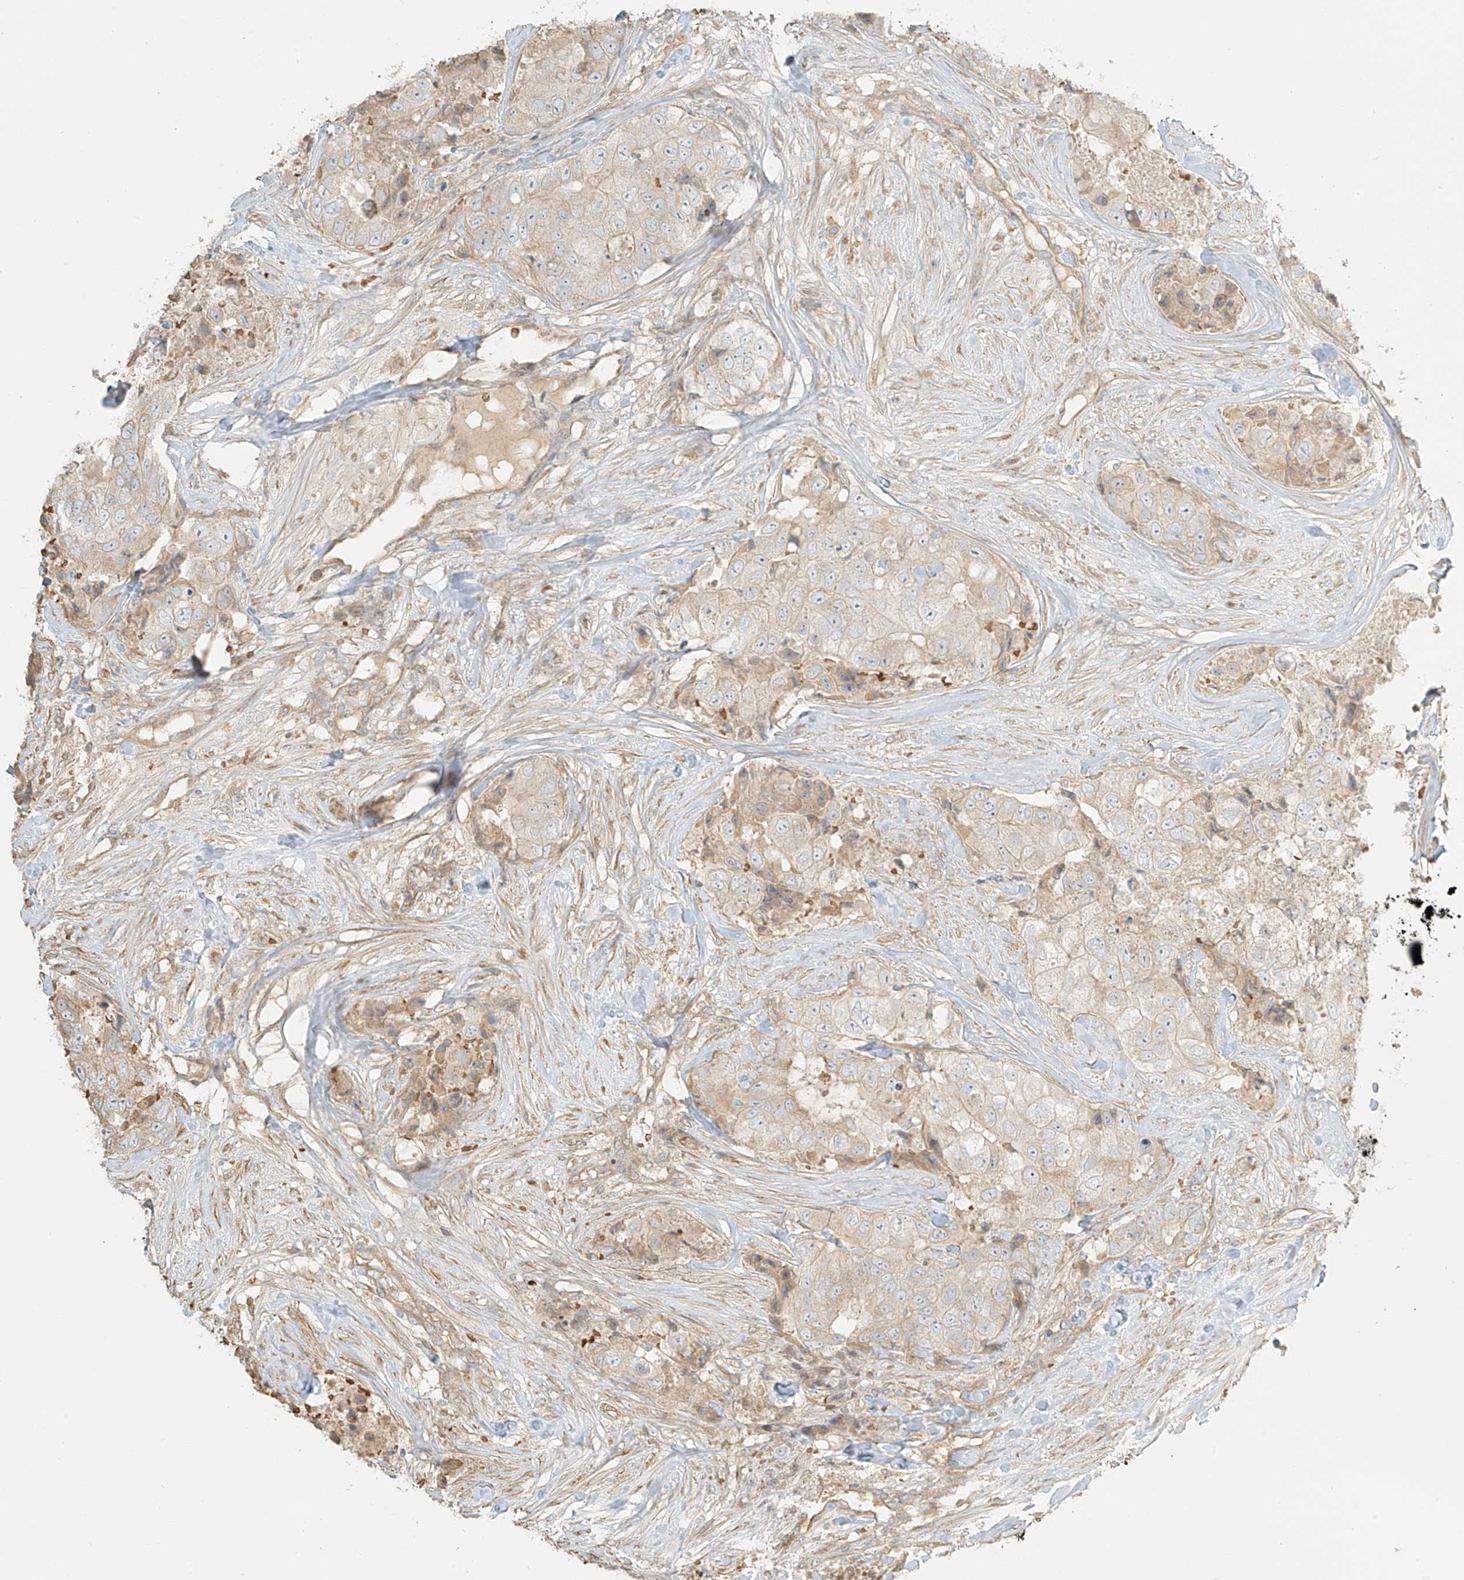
{"staining": {"intensity": "weak", "quantity": "<25%", "location": "cytoplasmic/membranous"}, "tissue": "breast cancer", "cell_type": "Tumor cells", "image_type": "cancer", "snomed": [{"axis": "morphology", "description": "Duct carcinoma"}, {"axis": "topography", "description": "Breast"}], "caption": "Tumor cells are negative for brown protein staining in breast cancer.", "gene": "UPK1B", "patient": {"sex": "female", "age": 62}}